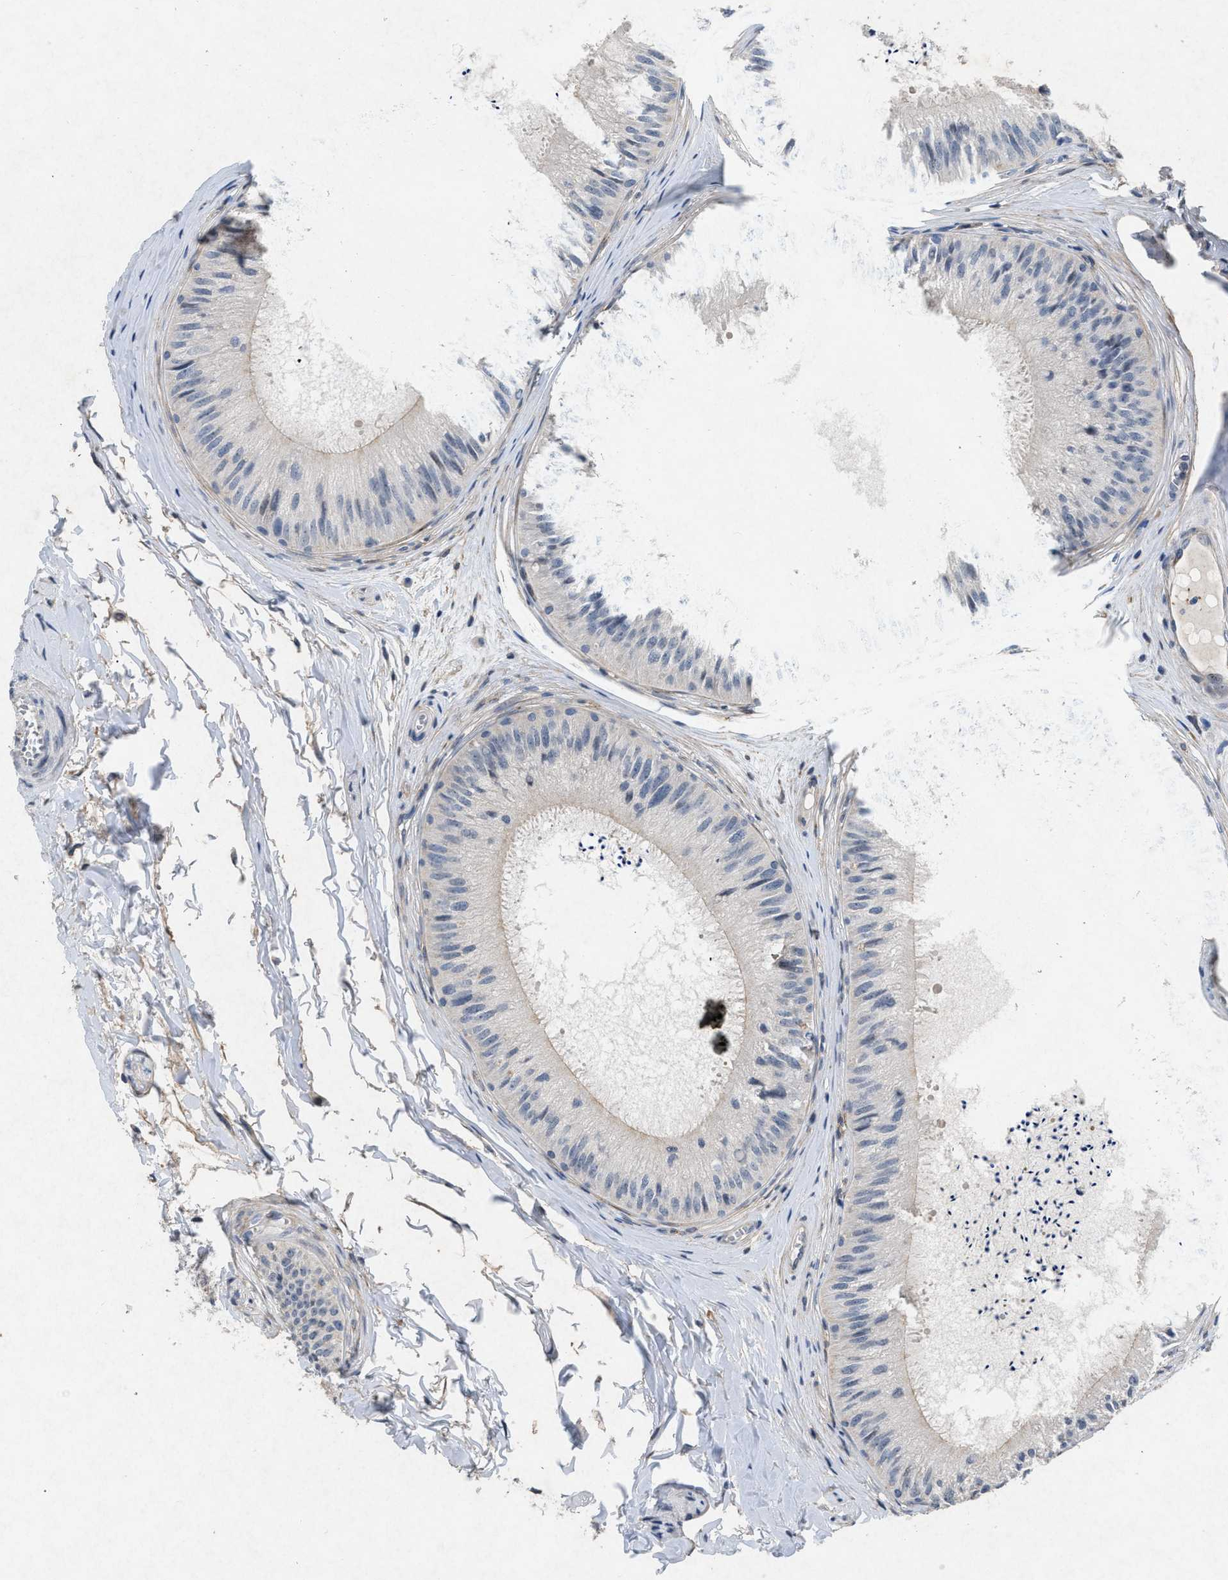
{"staining": {"intensity": "negative", "quantity": "none", "location": "none"}, "tissue": "epididymis", "cell_type": "Glandular cells", "image_type": "normal", "snomed": [{"axis": "morphology", "description": "Normal tissue, NOS"}, {"axis": "topography", "description": "Epididymis"}], "caption": "The image exhibits no staining of glandular cells in normal epididymis. (Brightfield microscopy of DAB (3,3'-diaminobenzidine) immunohistochemistry at high magnification).", "gene": "PDGFRA", "patient": {"sex": "male", "age": 31}}